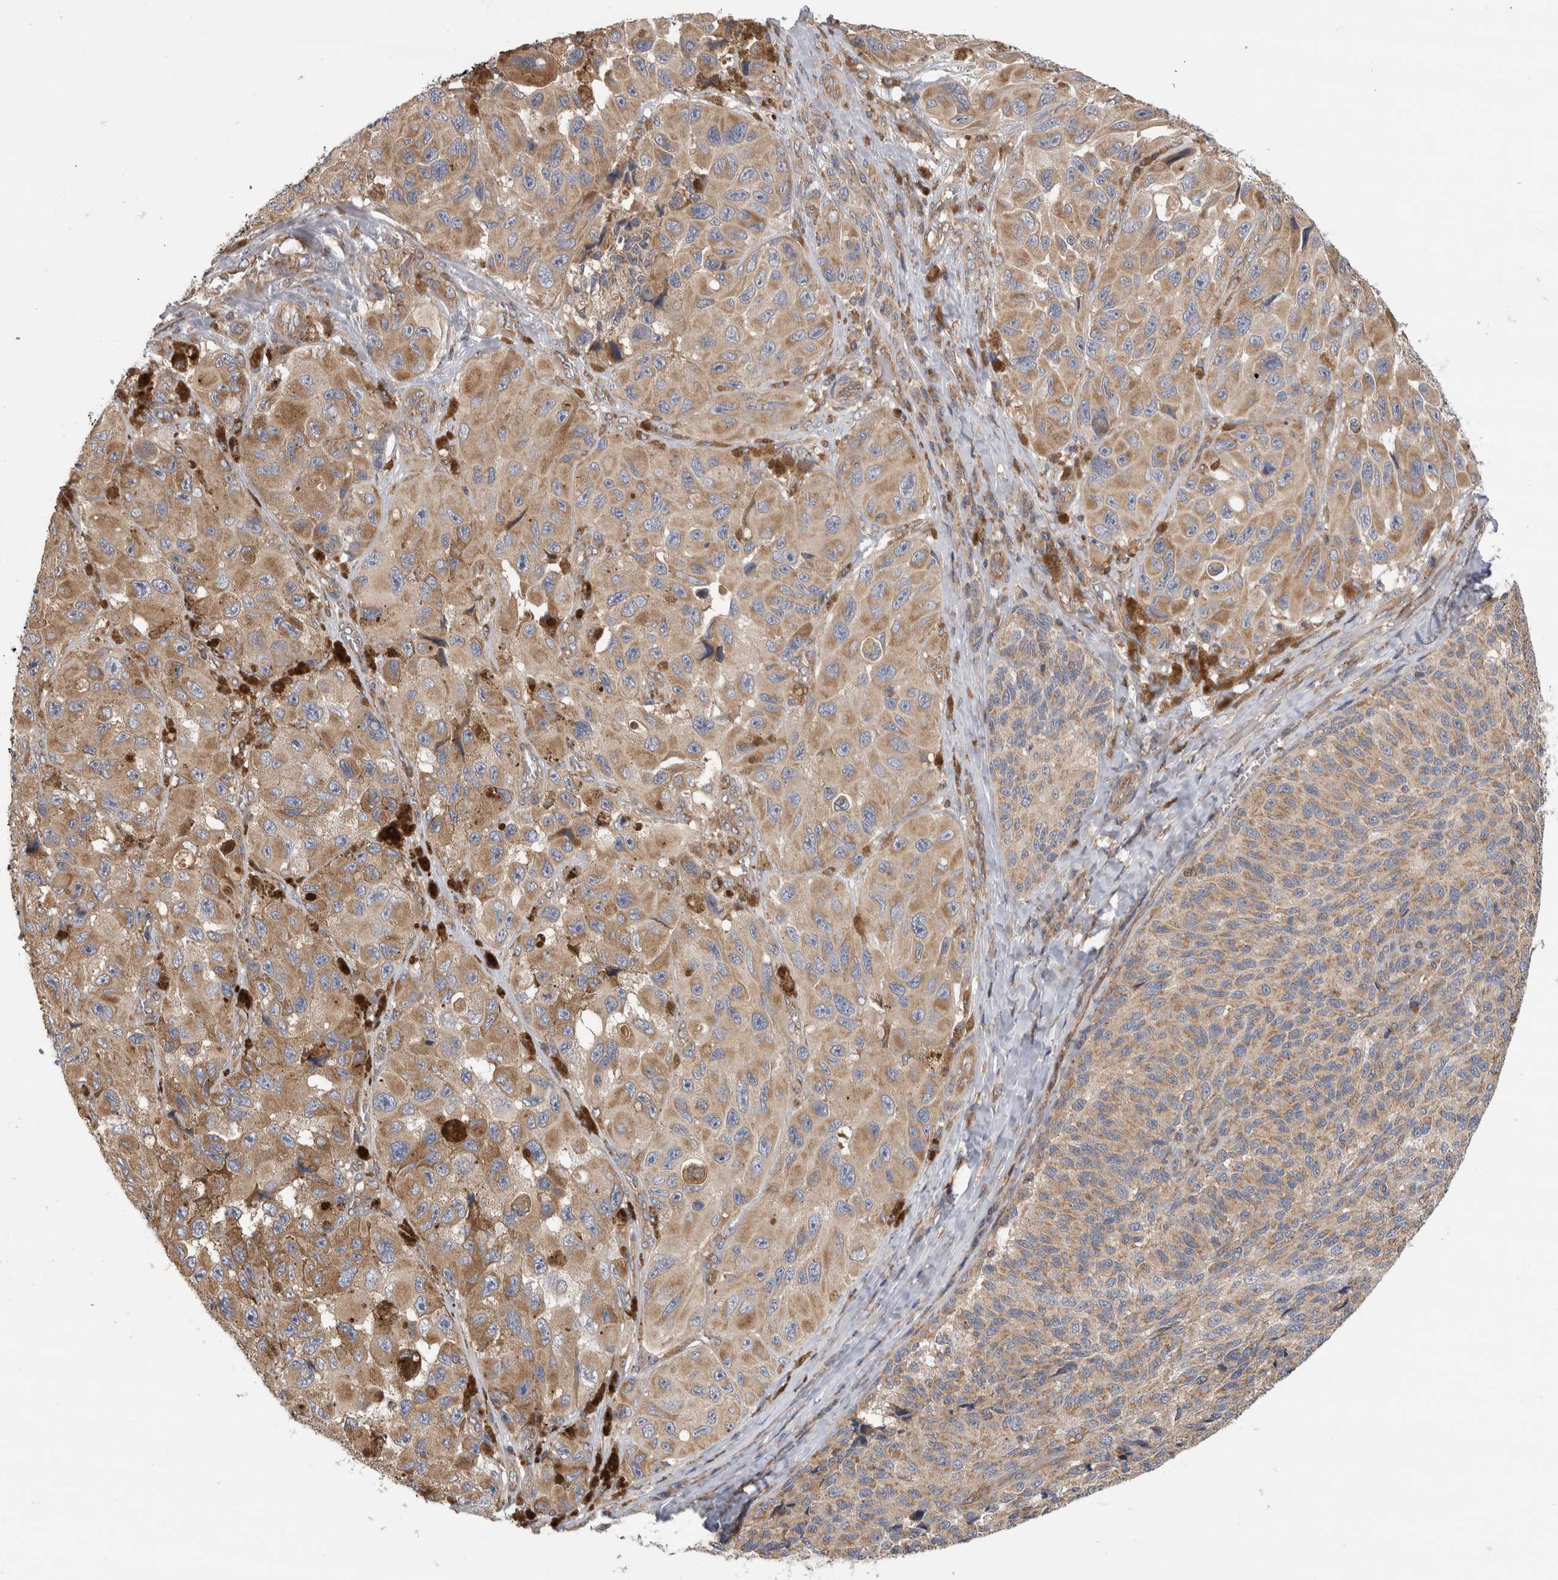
{"staining": {"intensity": "moderate", "quantity": ">75%", "location": "cytoplasmic/membranous"}, "tissue": "melanoma", "cell_type": "Tumor cells", "image_type": "cancer", "snomed": [{"axis": "morphology", "description": "Malignant melanoma, NOS"}, {"axis": "topography", "description": "Skin"}], "caption": "There is medium levels of moderate cytoplasmic/membranous positivity in tumor cells of malignant melanoma, as demonstrated by immunohistochemical staining (brown color).", "gene": "GRIK2", "patient": {"sex": "female", "age": 73}}